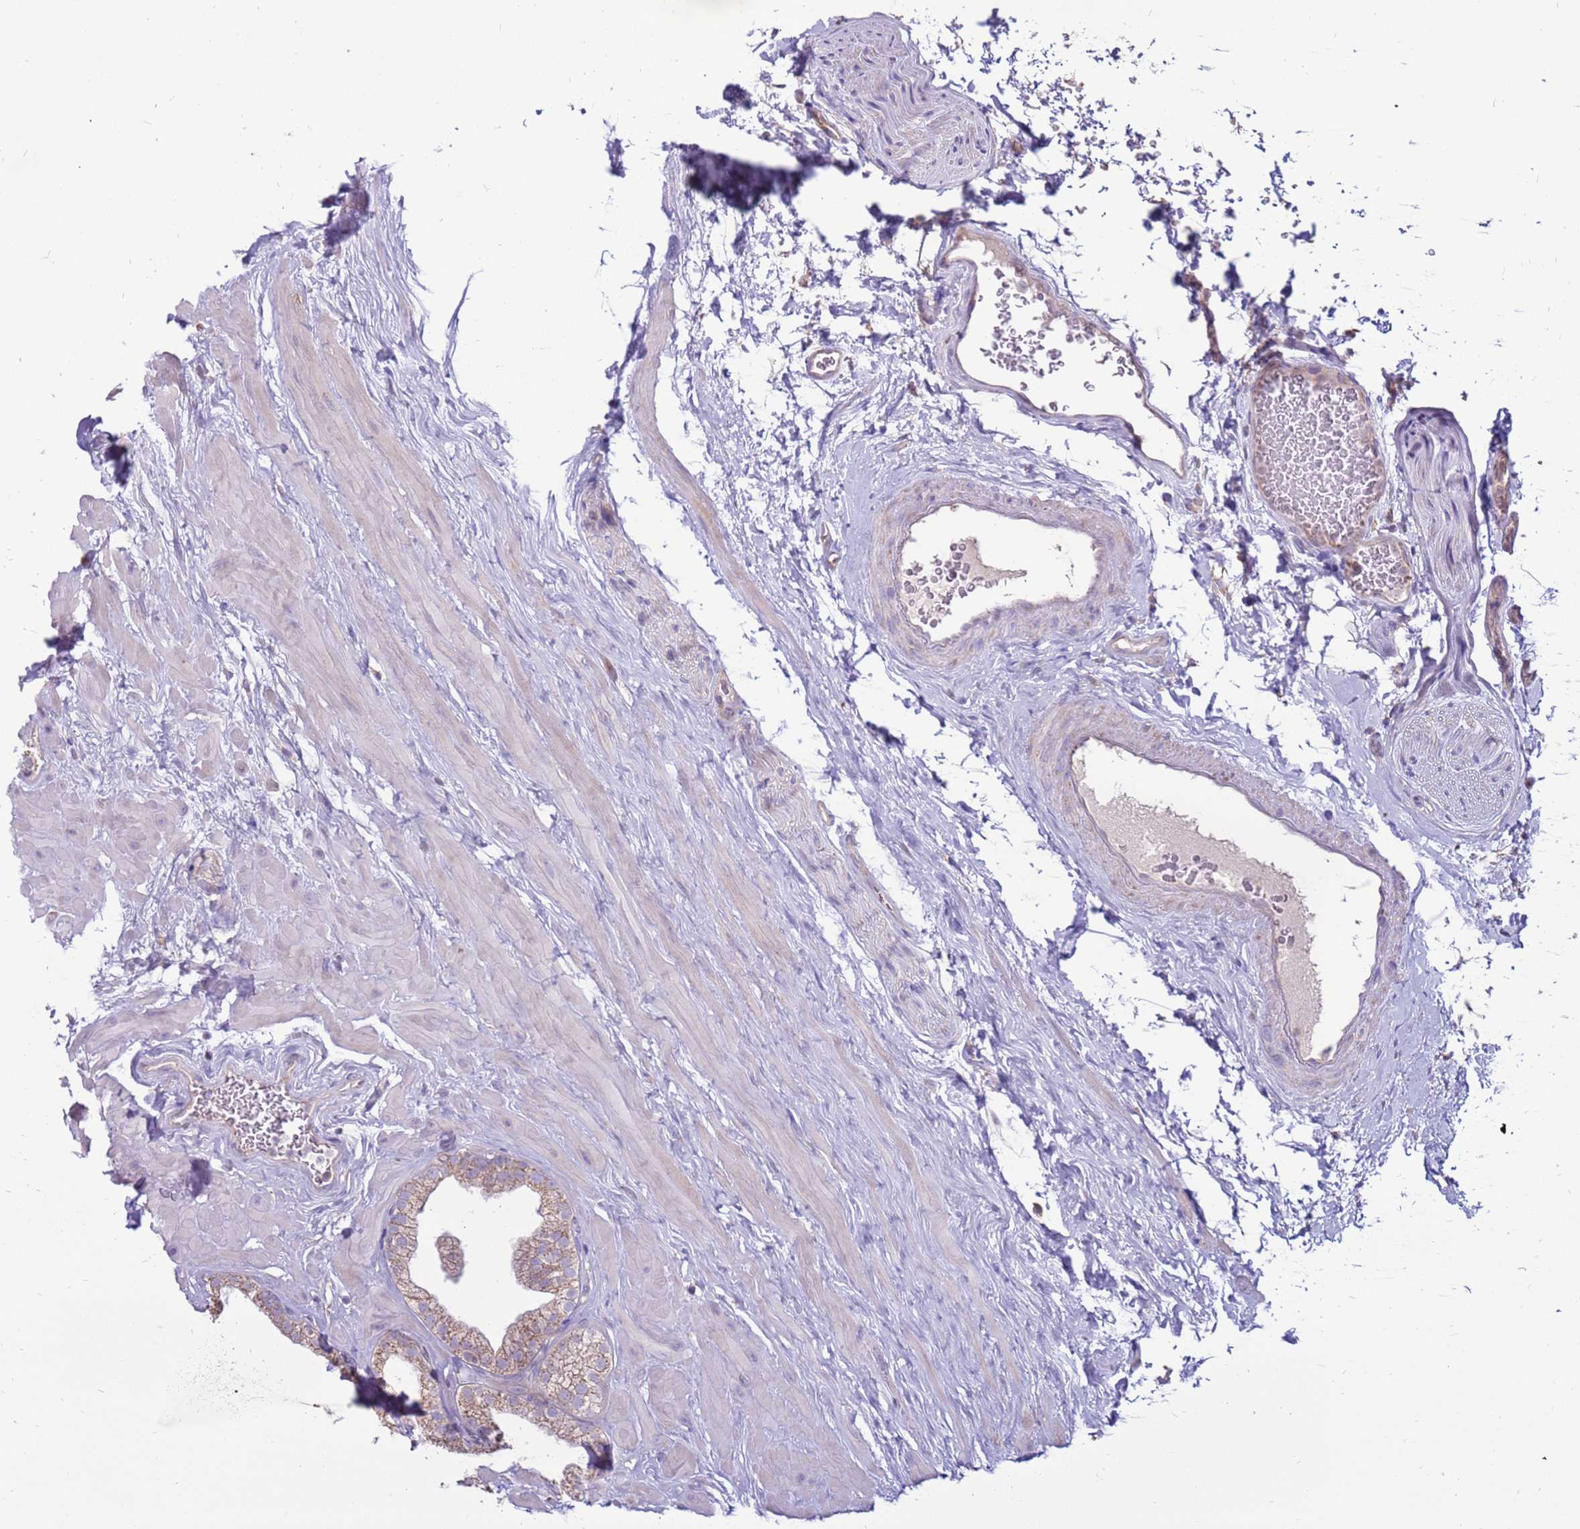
{"staining": {"intensity": "moderate", "quantity": ">75%", "location": "cytoplasmic/membranous"}, "tissue": "prostate", "cell_type": "Glandular cells", "image_type": "normal", "snomed": [{"axis": "morphology", "description": "Normal tissue, NOS"}, {"axis": "morphology", "description": "Urothelial carcinoma, Low grade"}, {"axis": "topography", "description": "Urinary bladder"}, {"axis": "topography", "description": "Prostate"}], "caption": "An image of human prostate stained for a protein reveals moderate cytoplasmic/membranous brown staining in glandular cells. Immunohistochemistry (ihc) stains the protein of interest in brown and the nuclei are stained blue.", "gene": "TRAPPC4", "patient": {"sex": "male", "age": 60}}